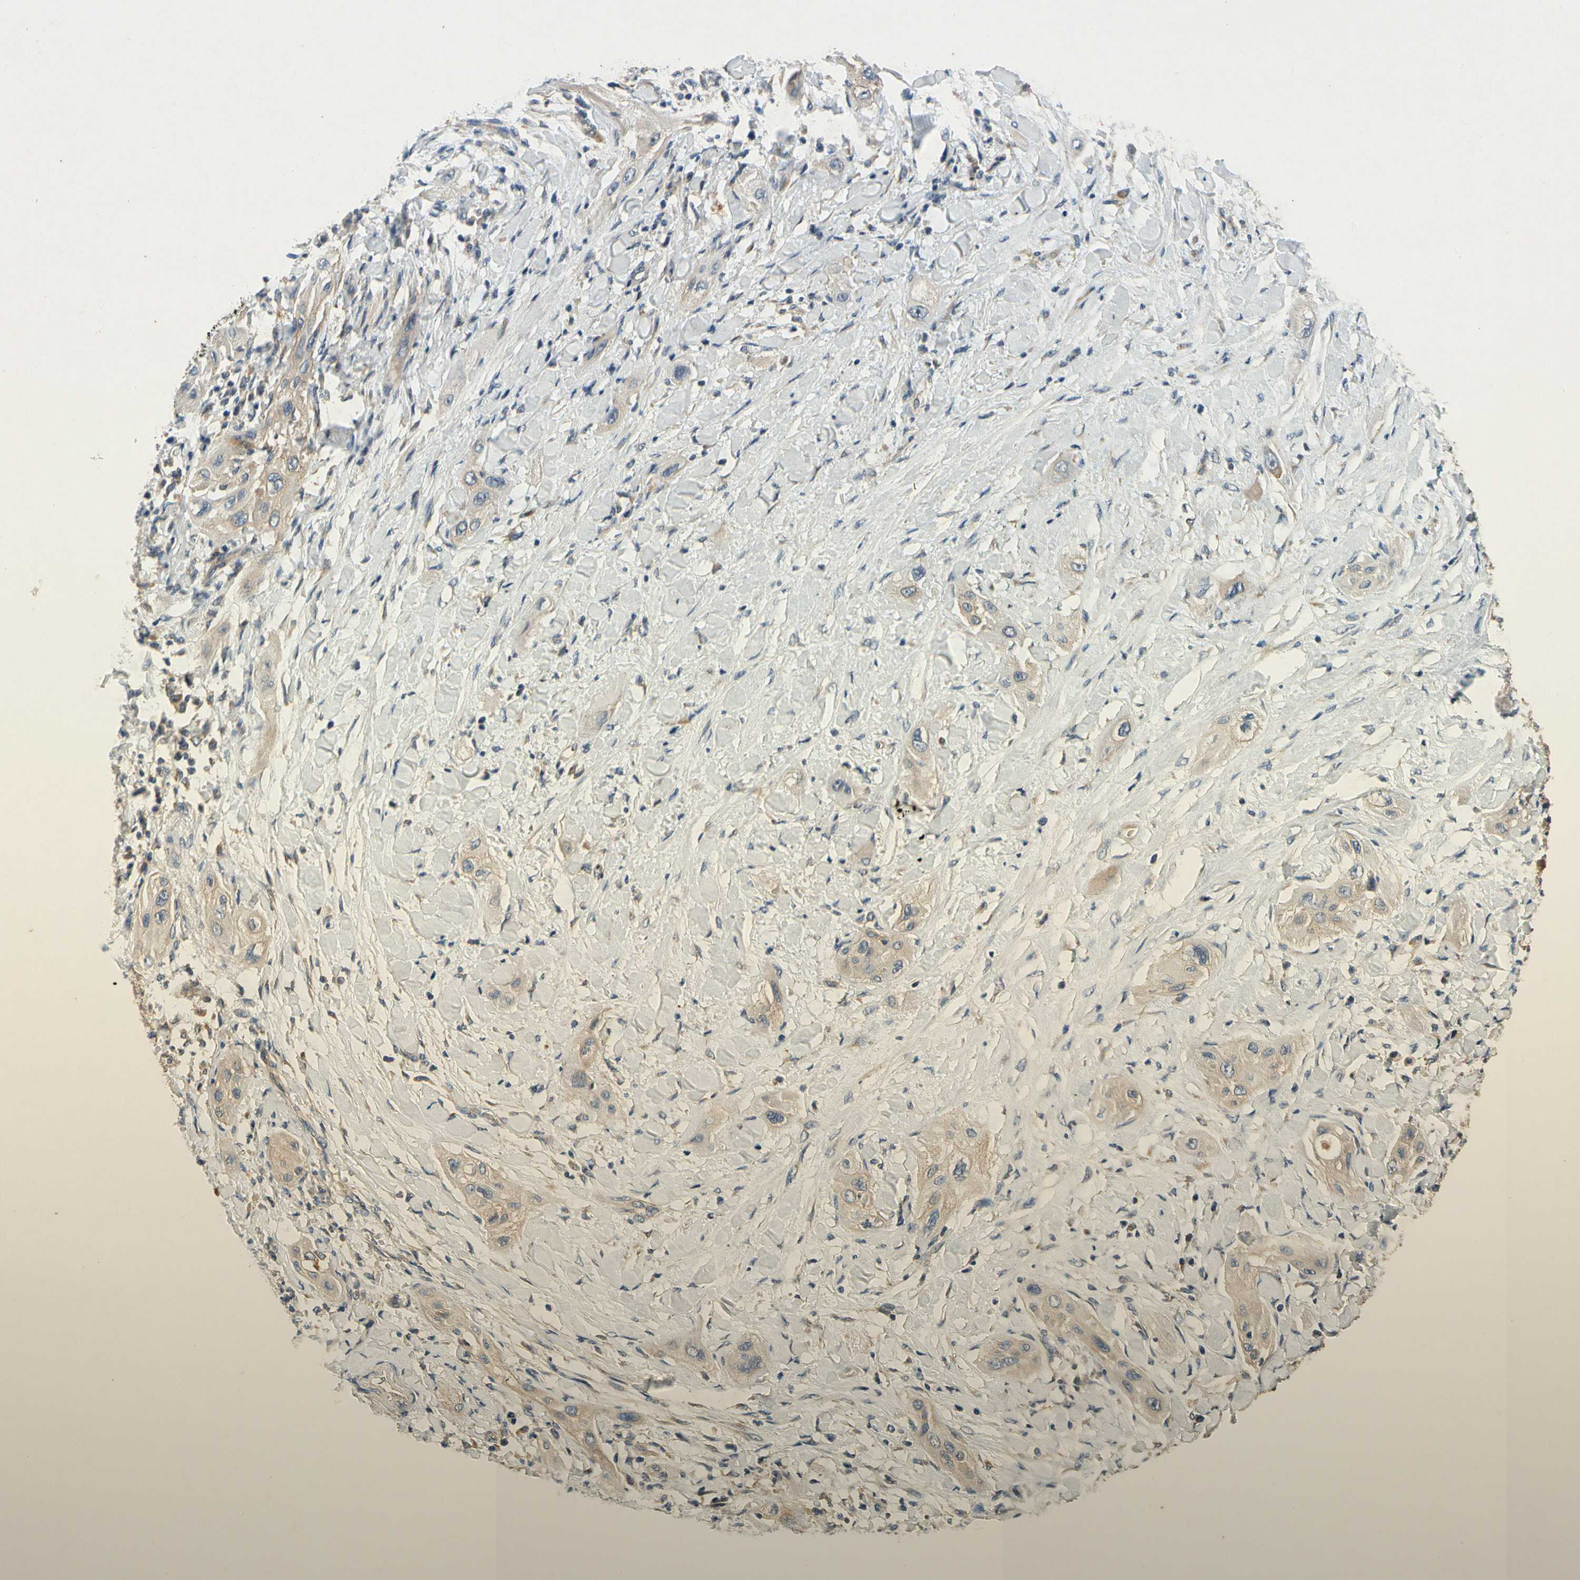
{"staining": {"intensity": "weak", "quantity": "<25%", "location": "cytoplasmic/membranous"}, "tissue": "lung cancer", "cell_type": "Tumor cells", "image_type": "cancer", "snomed": [{"axis": "morphology", "description": "Squamous cell carcinoma, NOS"}, {"axis": "topography", "description": "Lung"}], "caption": "DAB (3,3'-diaminobenzidine) immunohistochemical staining of lung cancer (squamous cell carcinoma) displays no significant staining in tumor cells.", "gene": "USP46", "patient": {"sex": "female", "age": 47}}